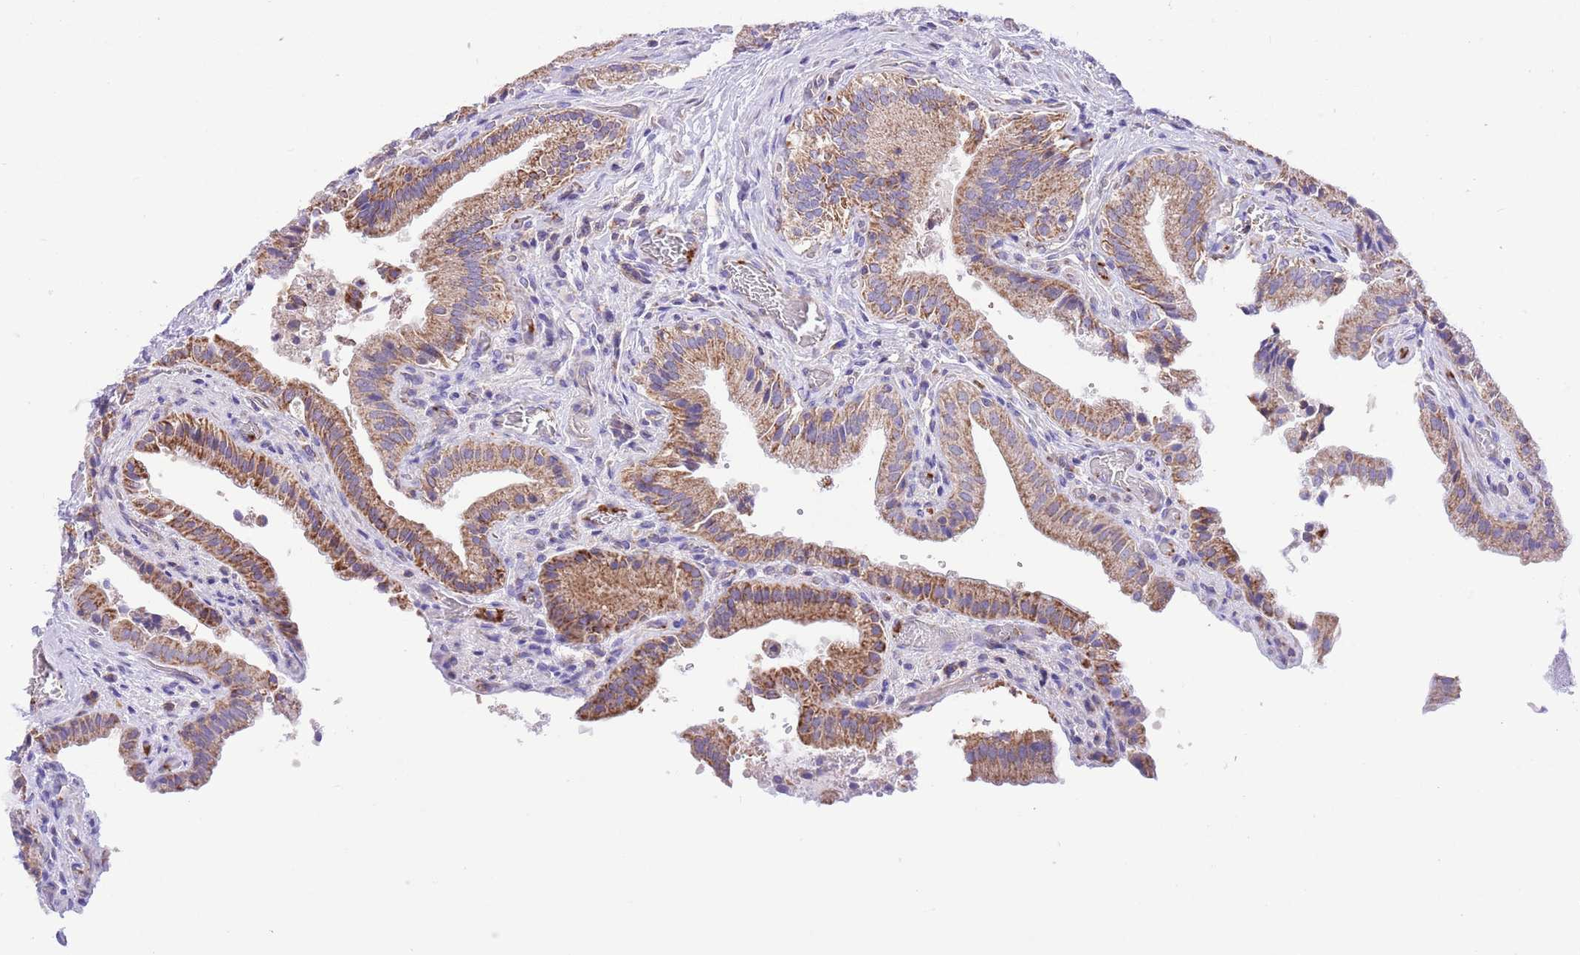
{"staining": {"intensity": "strong", "quantity": ">75%", "location": "cytoplasmic/membranous"}, "tissue": "gallbladder", "cell_type": "Glandular cells", "image_type": "normal", "snomed": [{"axis": "morphology", "description": "Normal tissue, NOS"}, {"axis": "topography", "description": "Gallbladder"}], "caption": "An immunohistochemistry (IHC) image of benign tissue is shown. Protein staining in brown shows strong cytoplasmic/membranous positivity in gallbladder within glandular cells.", "gene": "SS18L2", "patient": {"sex": "male", "age": 24}}